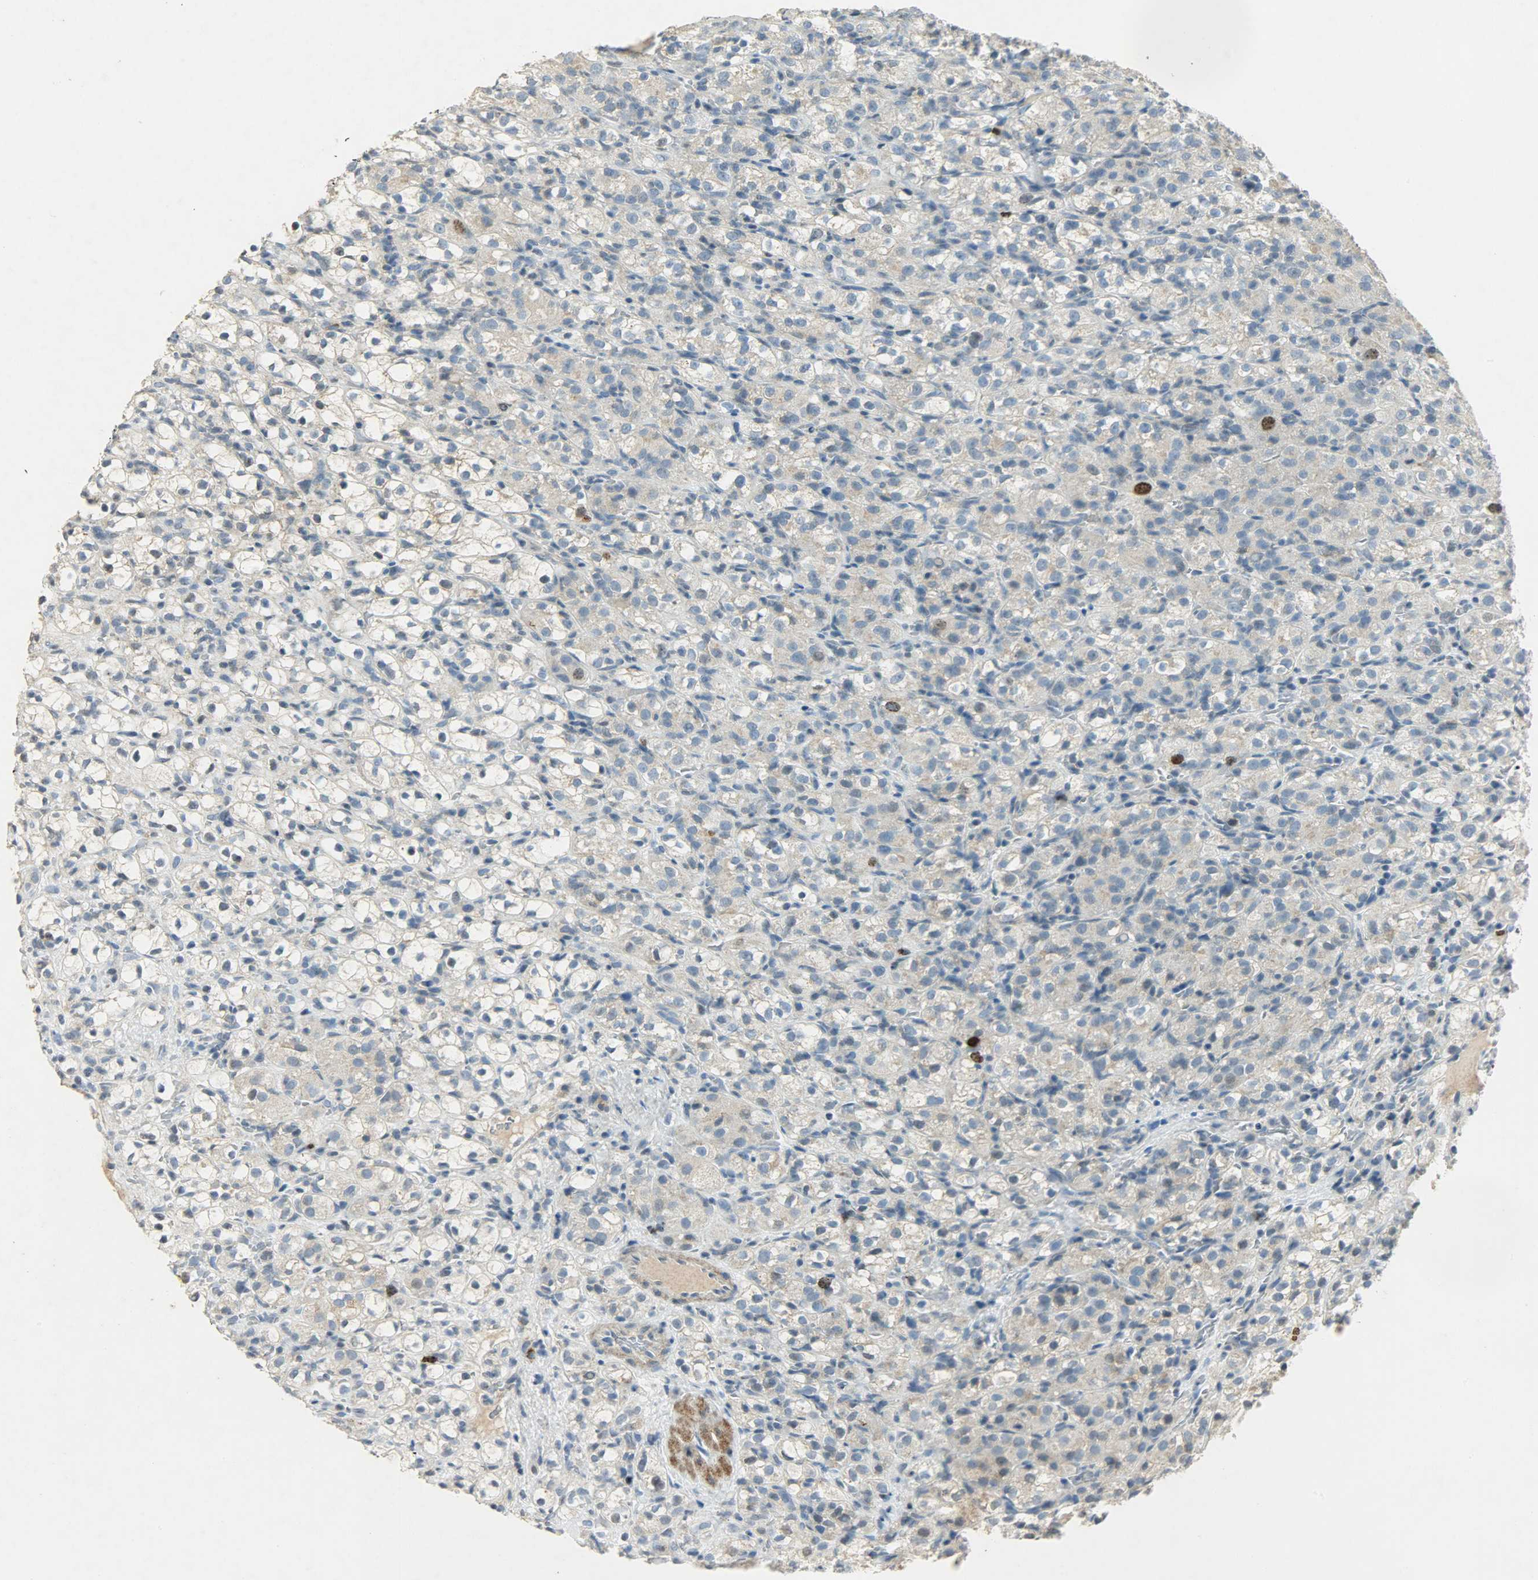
{"staining": {"intensity": "strong", "quantity": "<25%", "location": "nuclear"}, "tissue": "renal cancer", "cell_type": "Tumor cells", "image_type": "cancer", "snomed": [{"axis": "morphology", "description": "Normal tissue, NOS"}, {"axis": "morphology", "description": "Adenocarcinoma, NOS"}, {"axis": "topography", "description": "Kidney"}], "caption": "Renal cancer (adenocarcinoma) tissue displays strong nuclear expression in about <25% of tumor cells", "gene": "AURKB", "patient": {"sex": "male", "age": 61}}